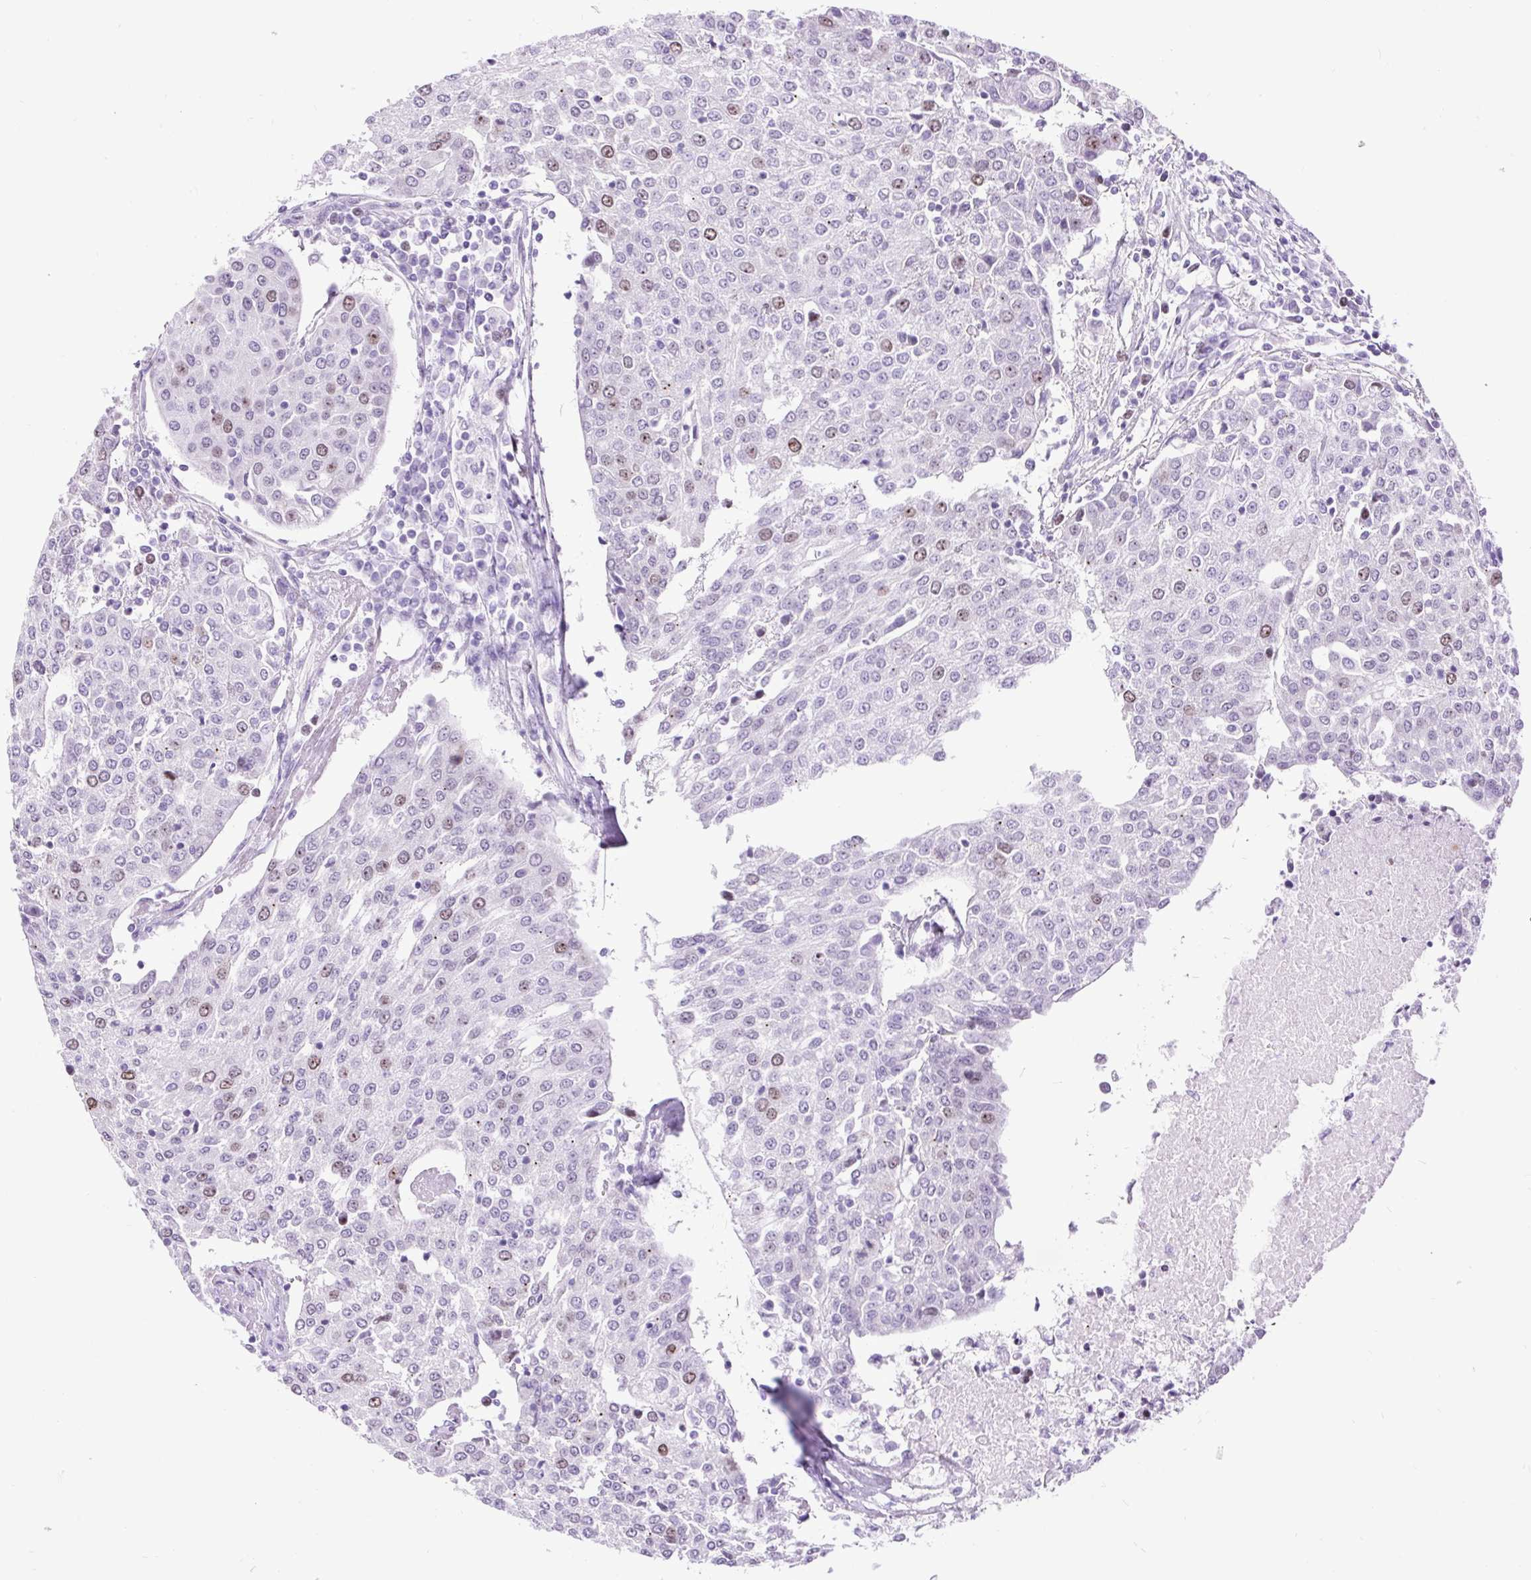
{"staining": {"intensity": "moderate", "quantity": "<25%", "location": "nuclear"}, "tissue": "urothelial cancer", "cell_type": "Tumor cells", "image_type": "cancer", "snomed": [{"axis": "morphology", "description": "Urothelial carcinoma, High grade"}, {"axis": "topography", "description": "Urinary bladder"}], "caption": "This is a photomicrograph of immunohistochemistry (IHC) staining of urothelial carcinoma (high-grade), which shows moderate expression in the nuclear of tumor cells.", "gene": "RACGAP1", "patient": {"sex": "female", "age": 85}}